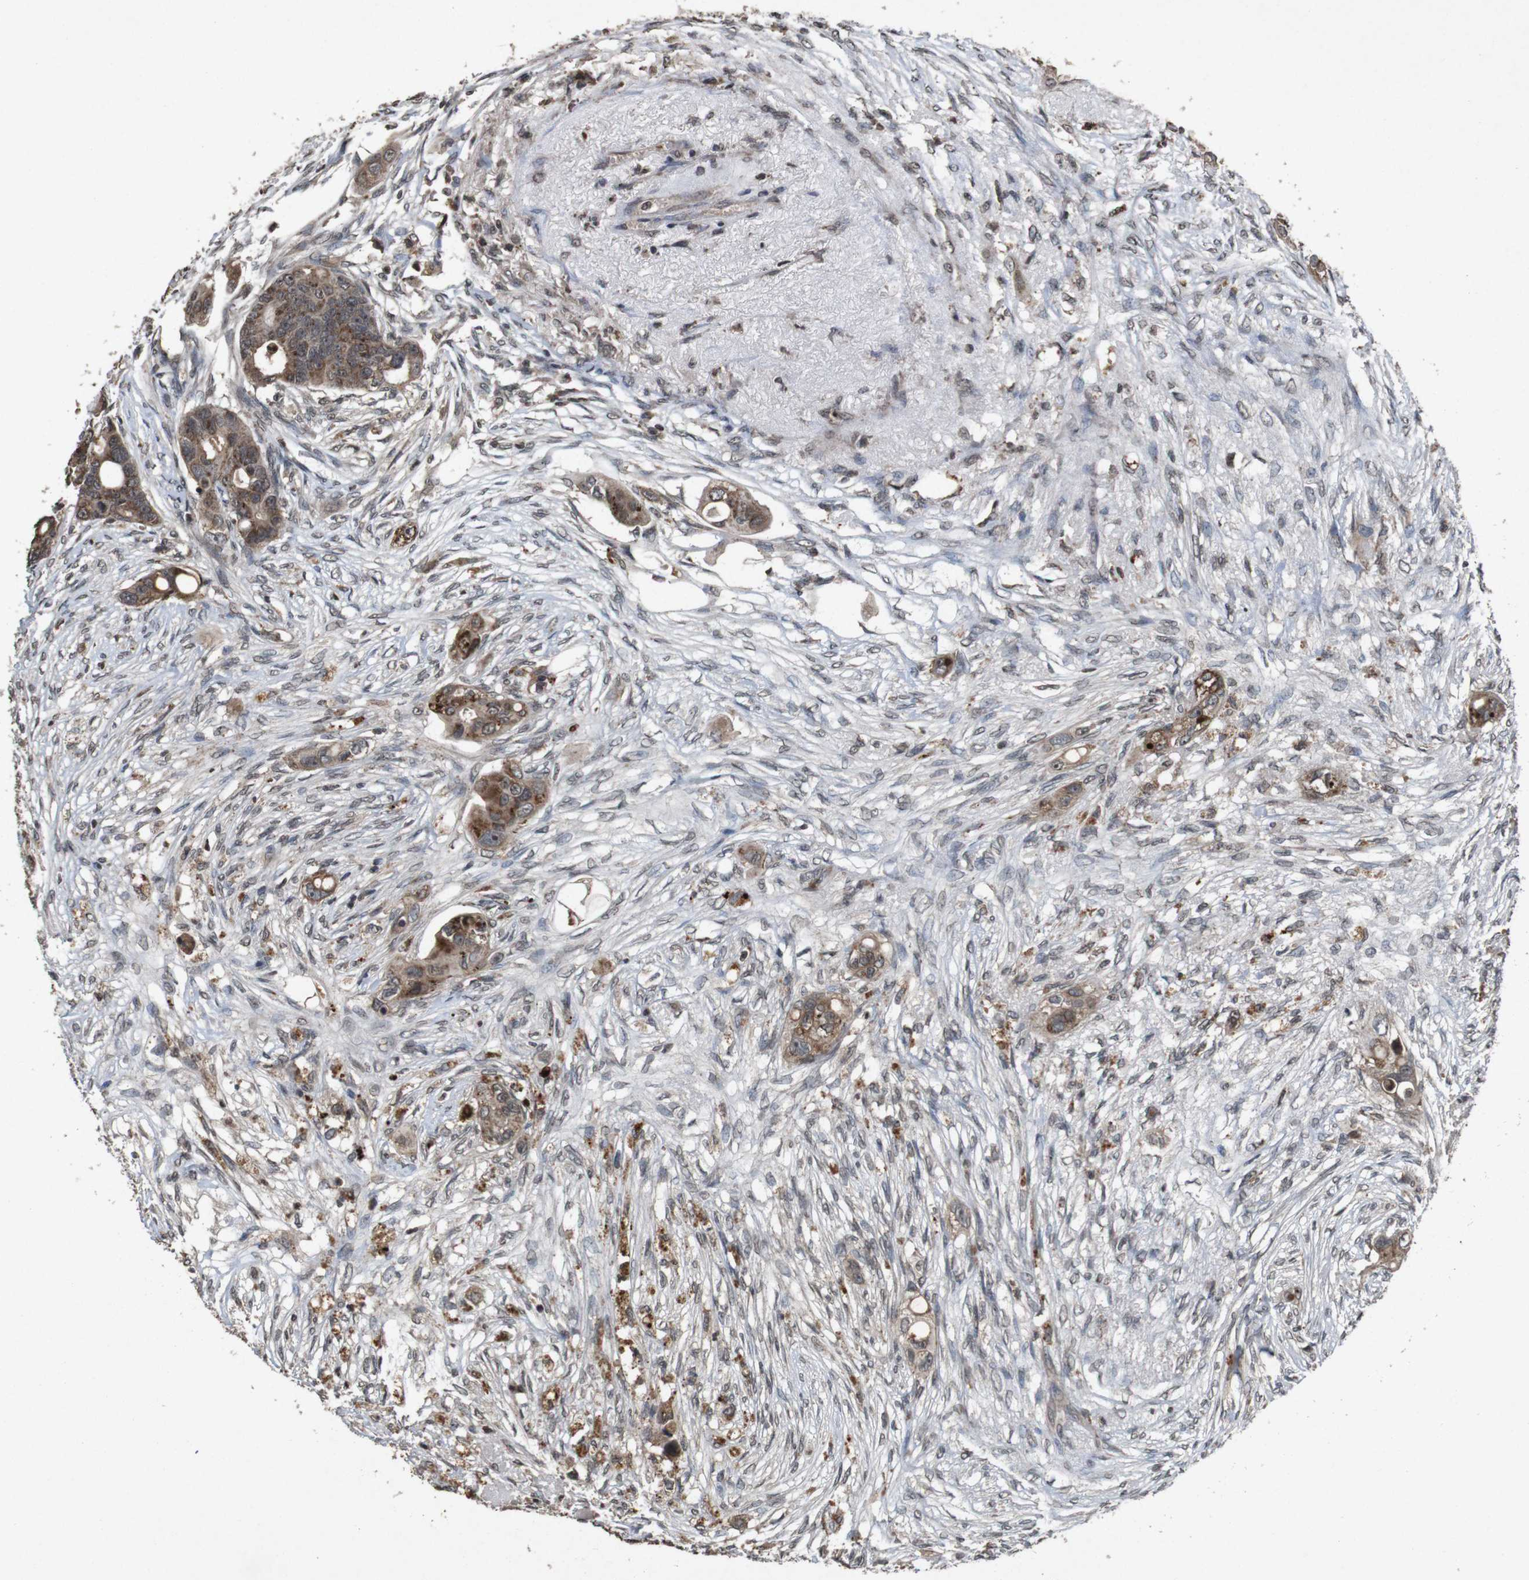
{"staining": {"intensity": "moderate", "quantity": ">75%", "location": "cytoplasmic/membranous"}, "tissue": "colorectal cancer", "cell_type": "Tumor cells", "image_type": "cancer", "snomed": [{"axis": "morphology", "description": "Adenocarcinoma, NOS"}, {"axis": "topography", "description": "Colon"}], "caption": "This photomicrograph reveals immunohistochemistry staining of human colorectal cancer (adenocarcinoma), with medium moderate cytoplasmic/membranous staining in approximately >75% of tumor cells.", "gene": "SORL1", "patient": {"sex": "female", "age": 57}}